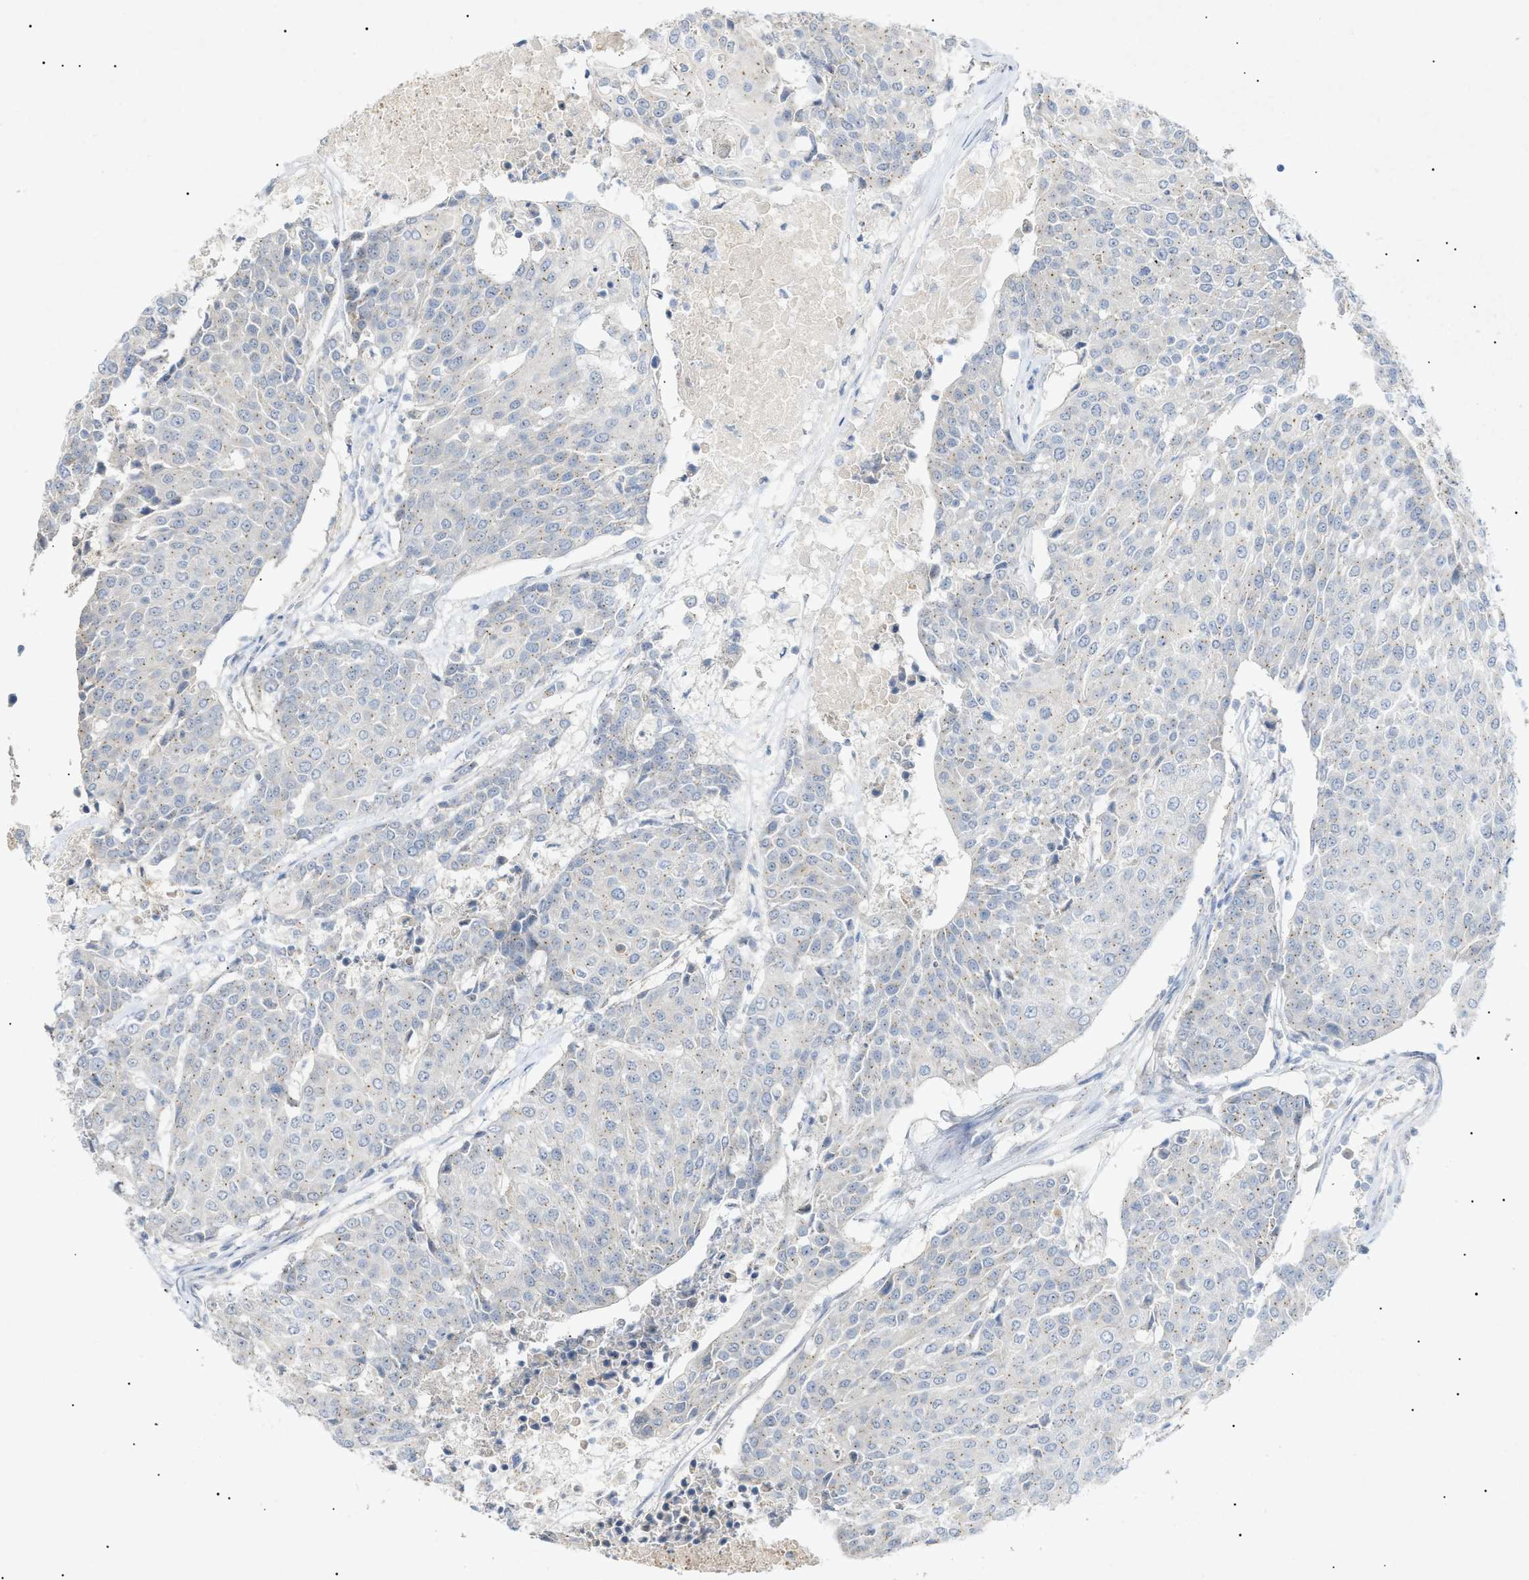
{"staining": {"intensity": "weak", "quantity": "25%-75%", "location": "cytoplasmic/membranous"}, "tissue": "urothelial cancer", "cell_type": "Tumor cells", "image_type": "cancer", "snomed": [{"axis": "morphology", "description": "Urothelial carcinoma, High grade"}, {"axis": "topography", "description": "Urinary bladder"}], "caption": "Human urothelial cancer stained with a brown dye reveals weak cytoplasmic/membranous positive positivity in about 25%-75% of tumor cells.", "gene": "SLC25A31", "patient": {"sex": "female", "age": 85}}